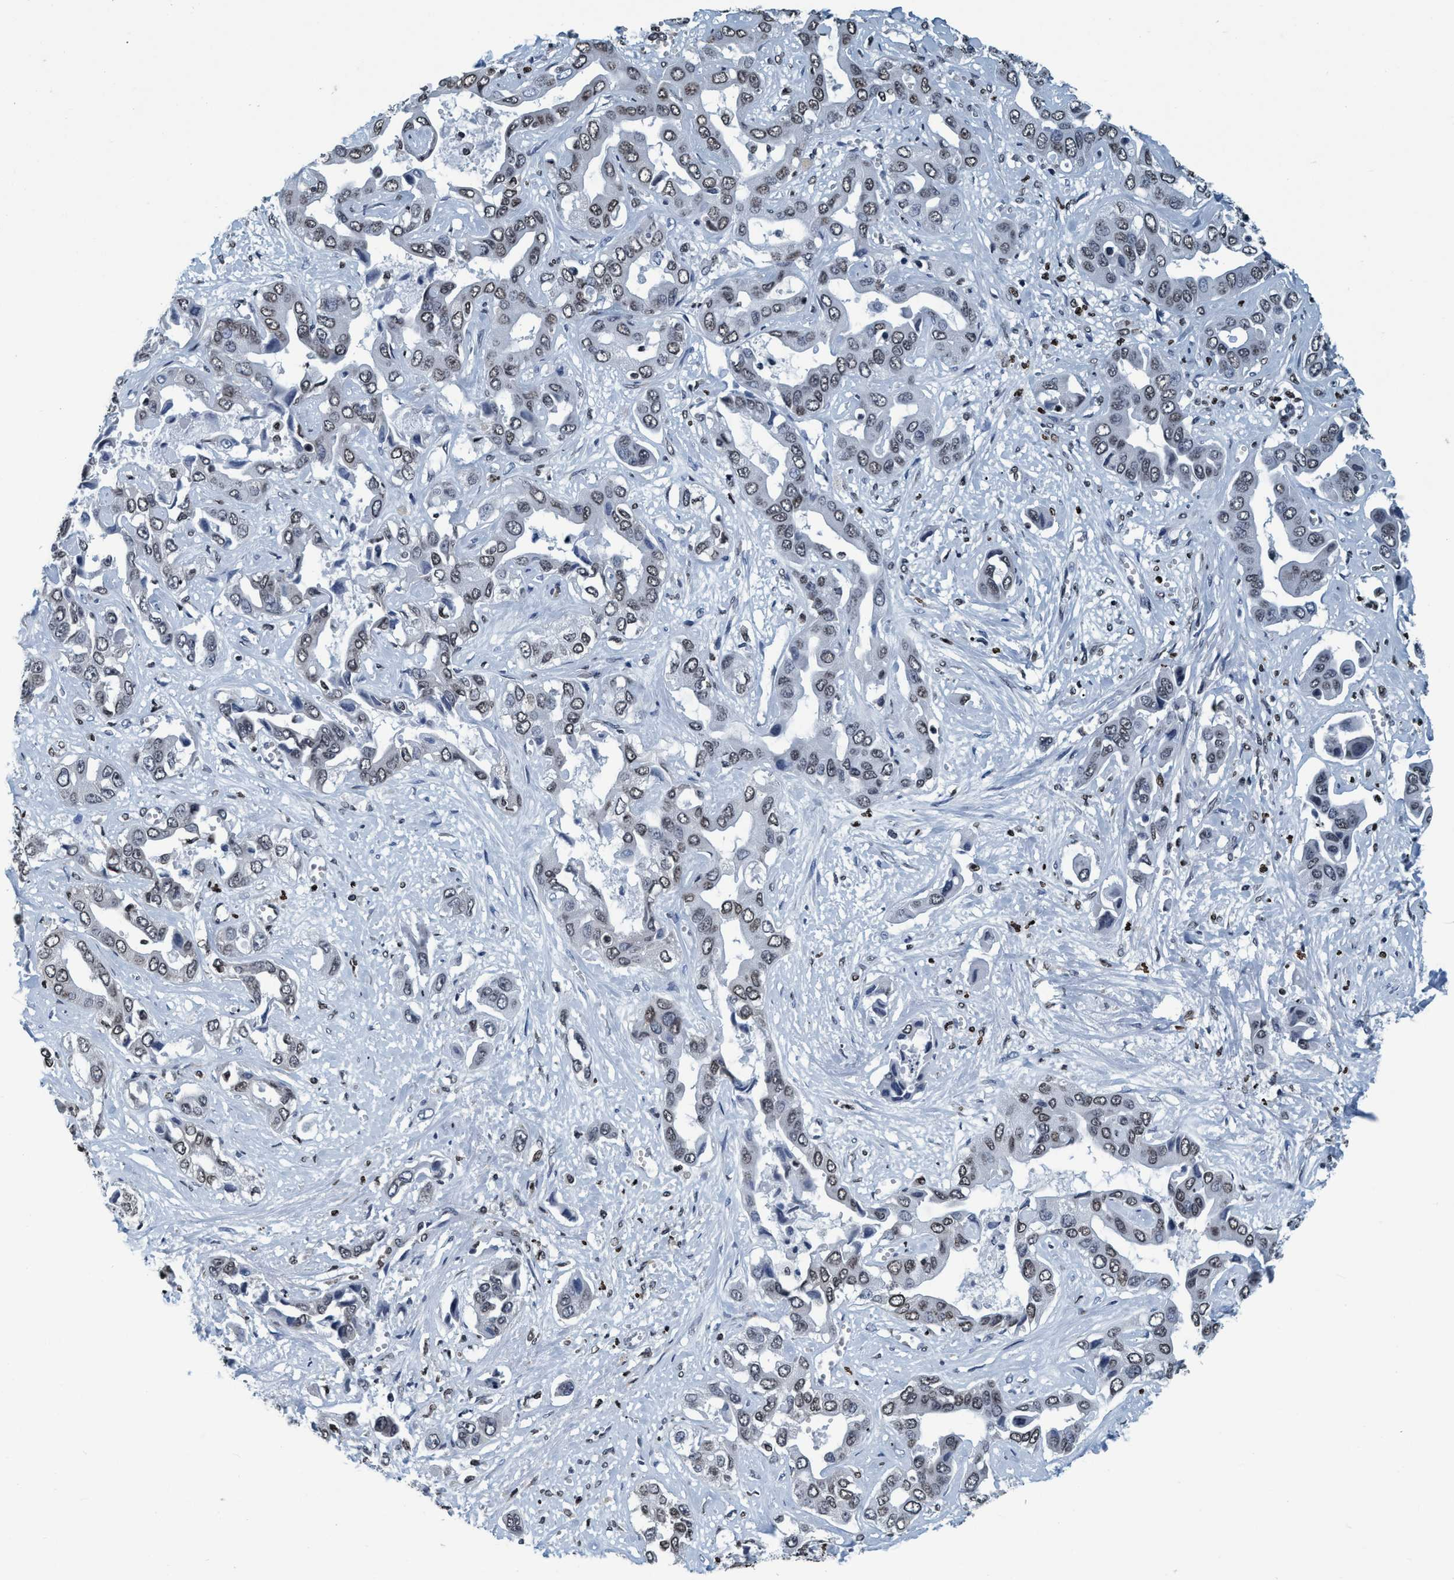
{"staining": {"intensity": "weak", "quantity": ">75%", "location": "nuclear"}, "tissue": "liver cancer", "cell_type": "Tumor cells", "image_type": "cancer", "snomed": [{"axis": "morphology", "description": "Cholangiocarcinoma"}, {"axis": "topography", "description": "Liver"}], "caption": "The histopathology image displays staining of liver cancer, revealing weak nuclear protein positivity (brown color) within tumor cells.", "gene": "CCNE2", "patient": {"sex": "female", "age": 52}}